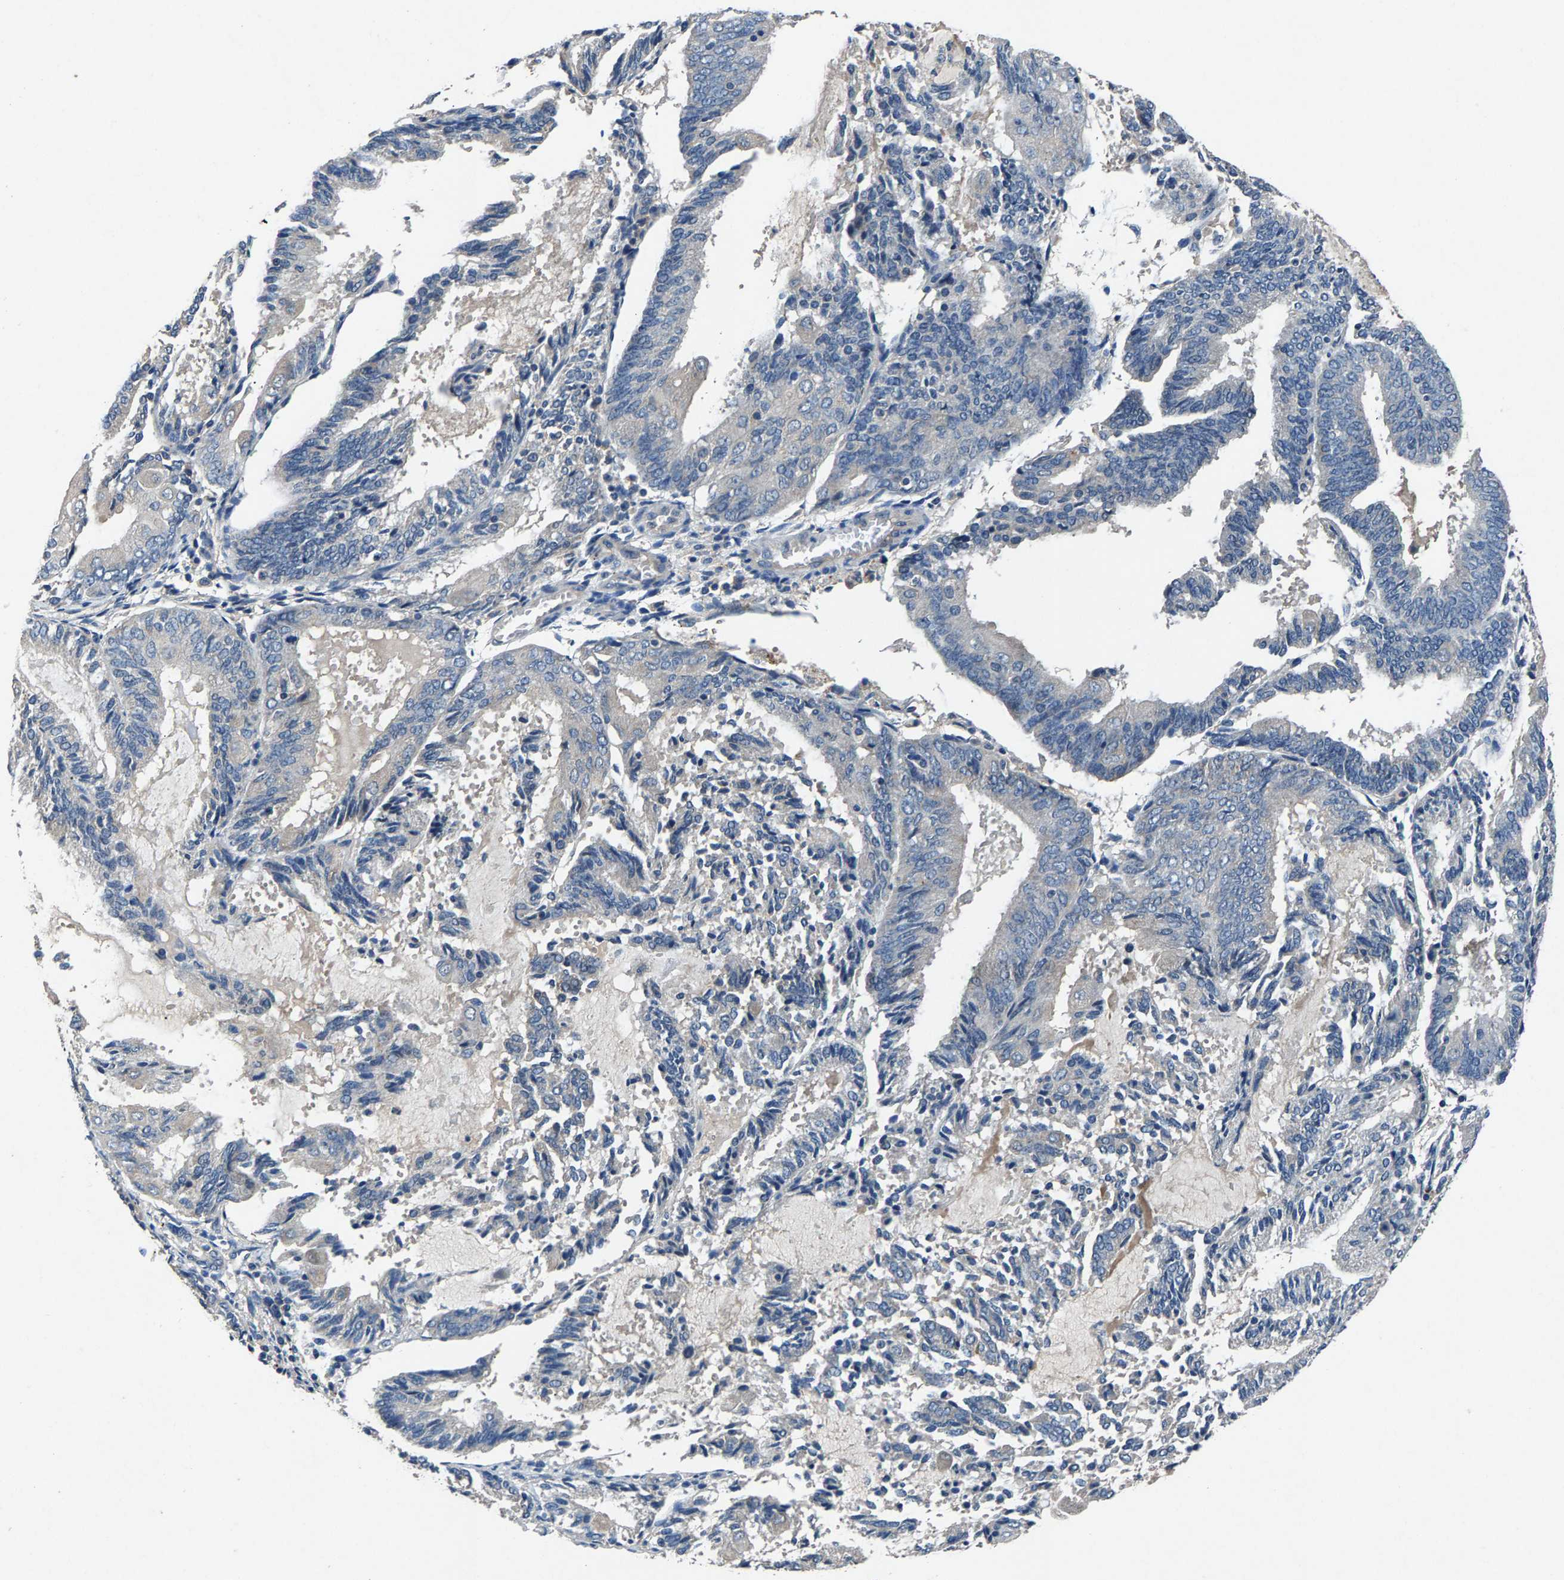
{"staining": {"intensity": "negative", "quantity": "none", "location": "none"}, "tissue": "endometrial cancer", "cell_type": "Tumor cells", "image_type": "cancer", "snomed": [{"axis": "morphology", "description": "Adenocarcinoma, NOS"}, {"axis": "topography", "description": "Endometrium"}], "caption": "Immunohistochemistry (IHC) histopathology image of neoplastic tissue: endometrial cancer stained with DAB (3,3'-diaminobenzidine) displays no significant protein expression in tumor cells. (DAB (3,3'-diaminobenzidine) immunohistochemistry visualized using brightfield microscopy, high magnification).", "gene": "PRXL2C", "patient": {"sex": "female", "age": 81}}